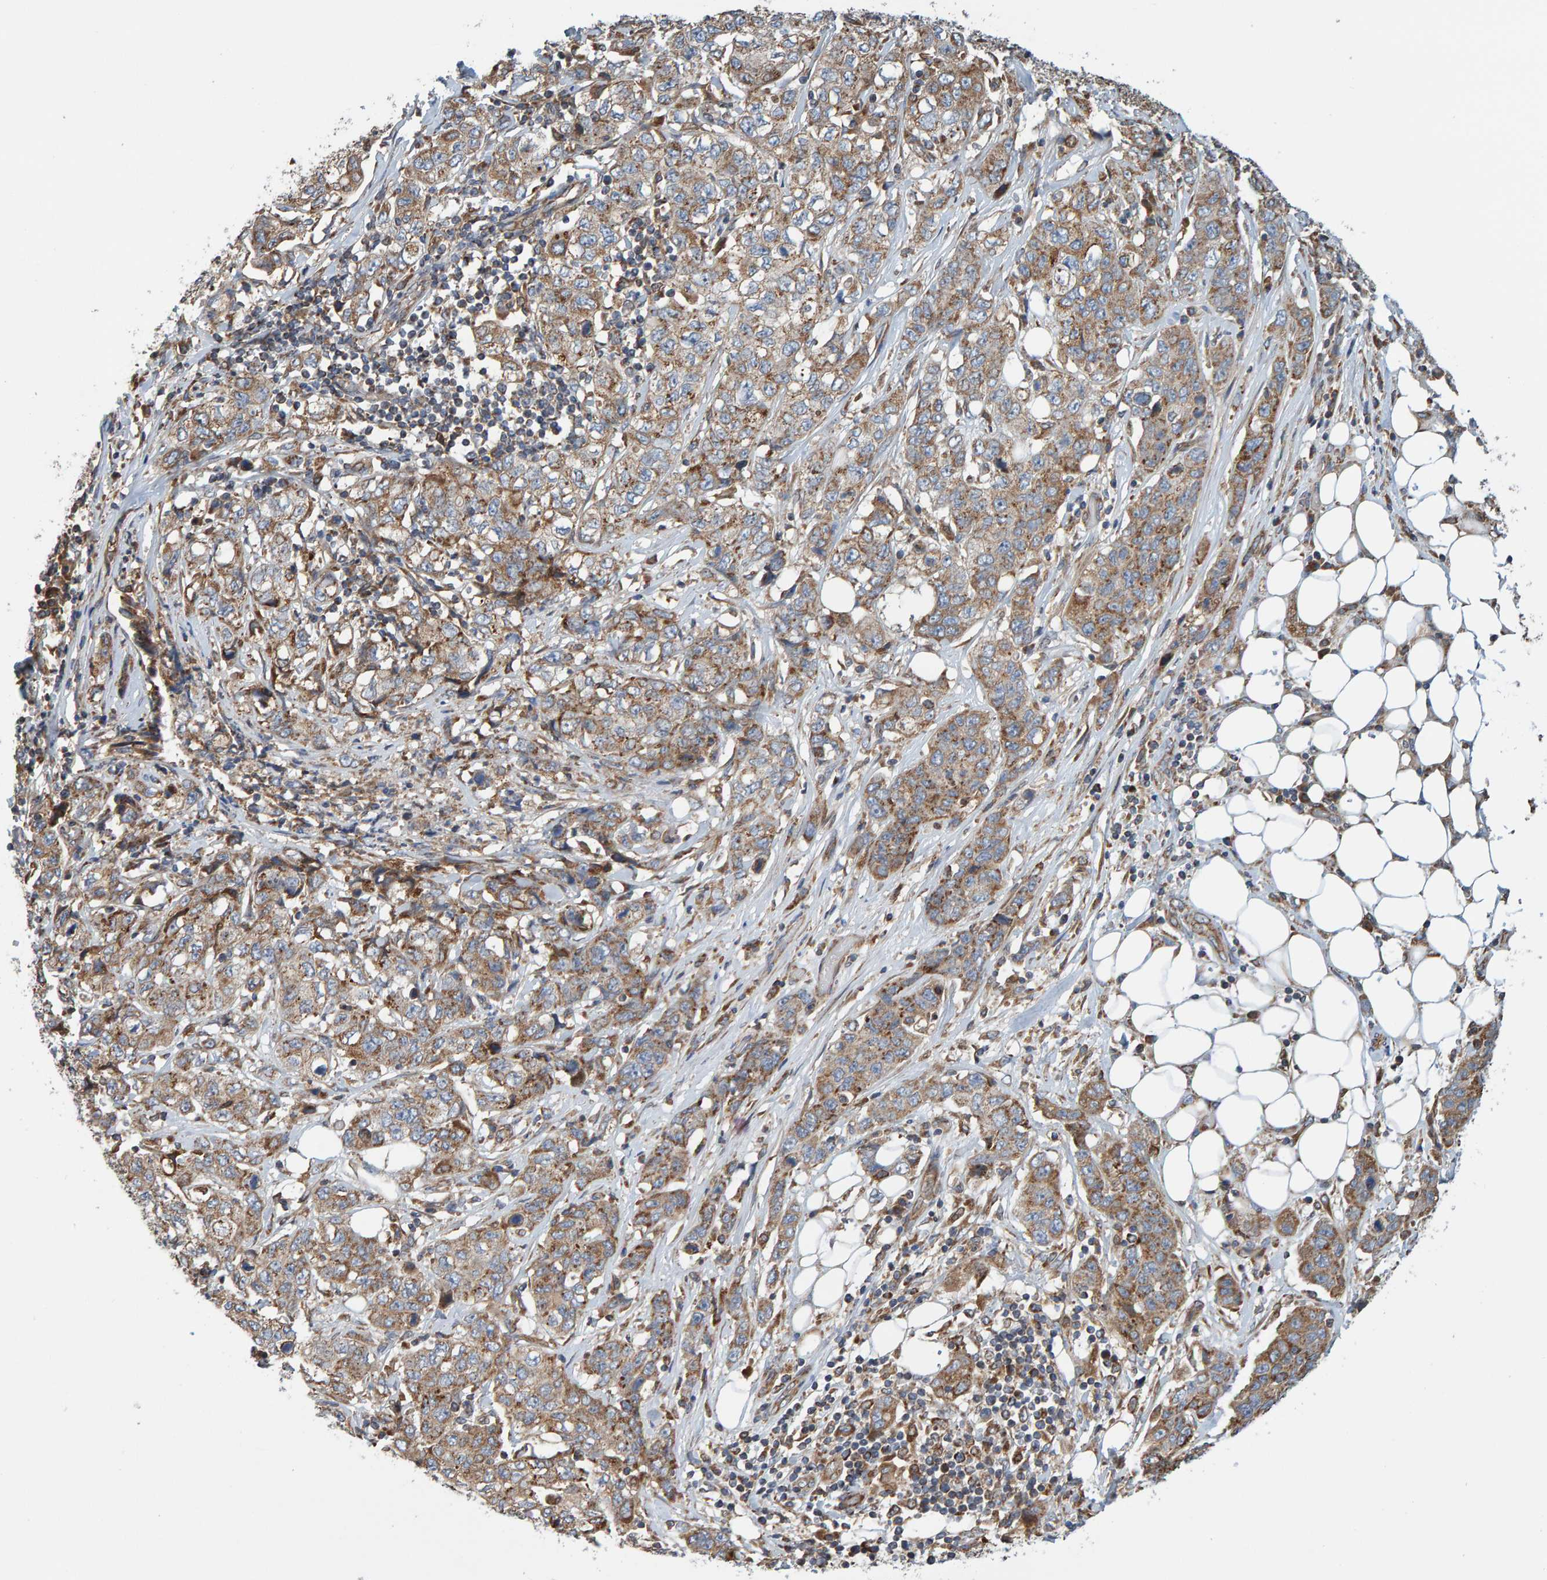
{"staining": {"intensity": "moderate", "quantity": ">75%", "location": "cytoplasmic/membranous"}, "tissue": "stomach cancer", "cell_type": "Tumor cells", "image_type": "cancer", "snomed": [{"axis": "morphology", "description": "Adenocarcinoma, NOS"}, {"axis": "topography", "description": "Stomach"}], "caption": "This histopathology image shows stomach adenocarcinoma stained with immunohistochemistry to label a protein in brown. The cytoplasmic/membranous of tumor cells show moderate positivity for the protein. Nuclei are counter-stained blue.", "gene": "MRPL45", "patient": {"sex": "male", "age": 48}}